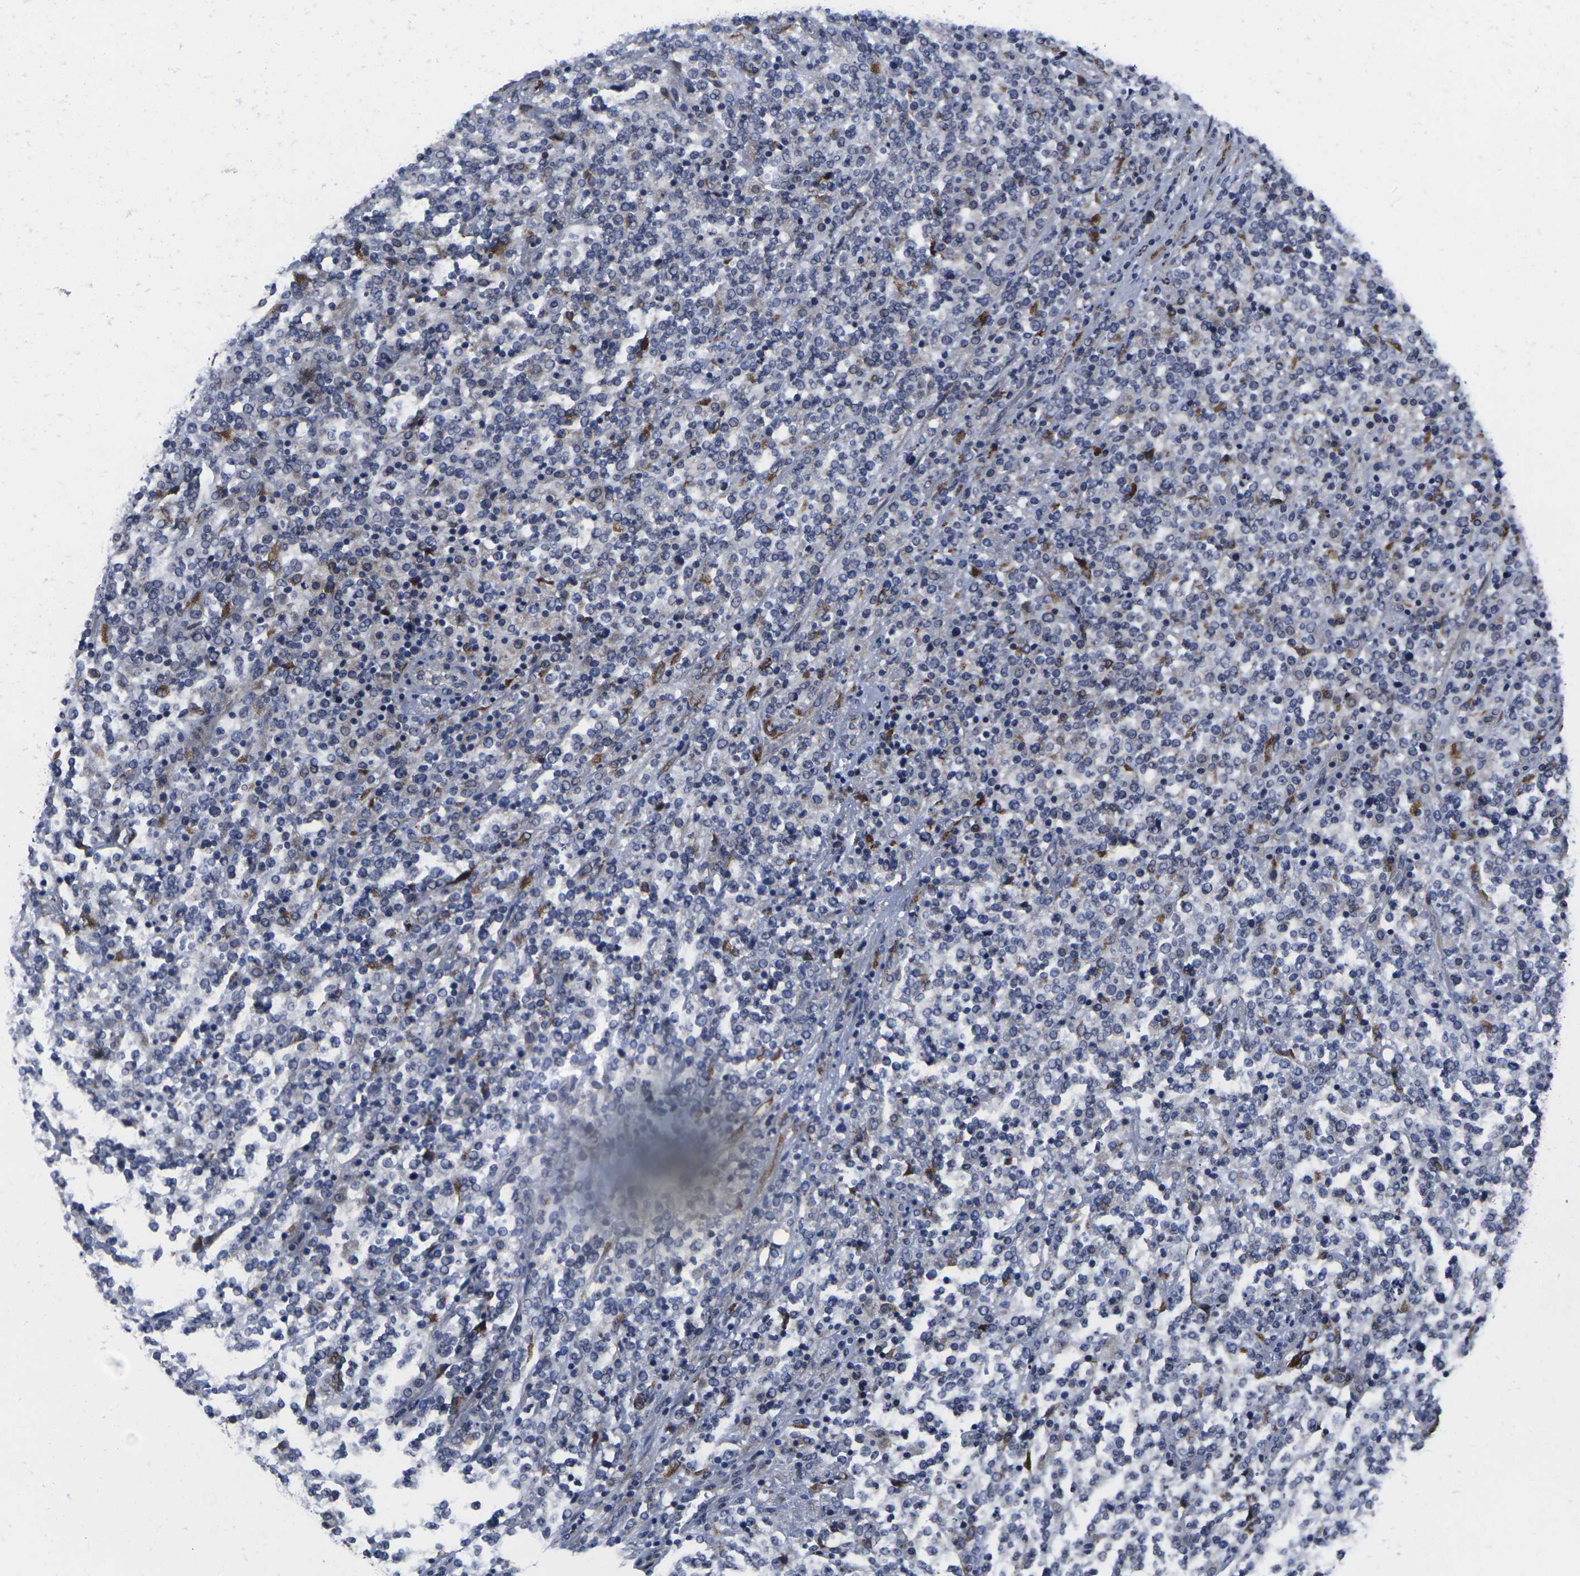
{"staining": {"intensity": "negative", "quantity": "none", "location": "none"}, "tissue": "lymphoma", "cell_type": "Tumor cells", "image_type": "cancer", "snomed": [{"axis": "morphology", "description": "Malignant lymphoma, non-Hodgkin's type, High grade"}, {"axis": "topography", "description": "Soft tissue"}], "caption": "Protein analysis of high-grade malignant lymphoma, non-Hodgkin's type demonstrates no significant expression in tumor cells.", "gene": "CYP2C8", "patient": {"sex": "male", "age": 18}}